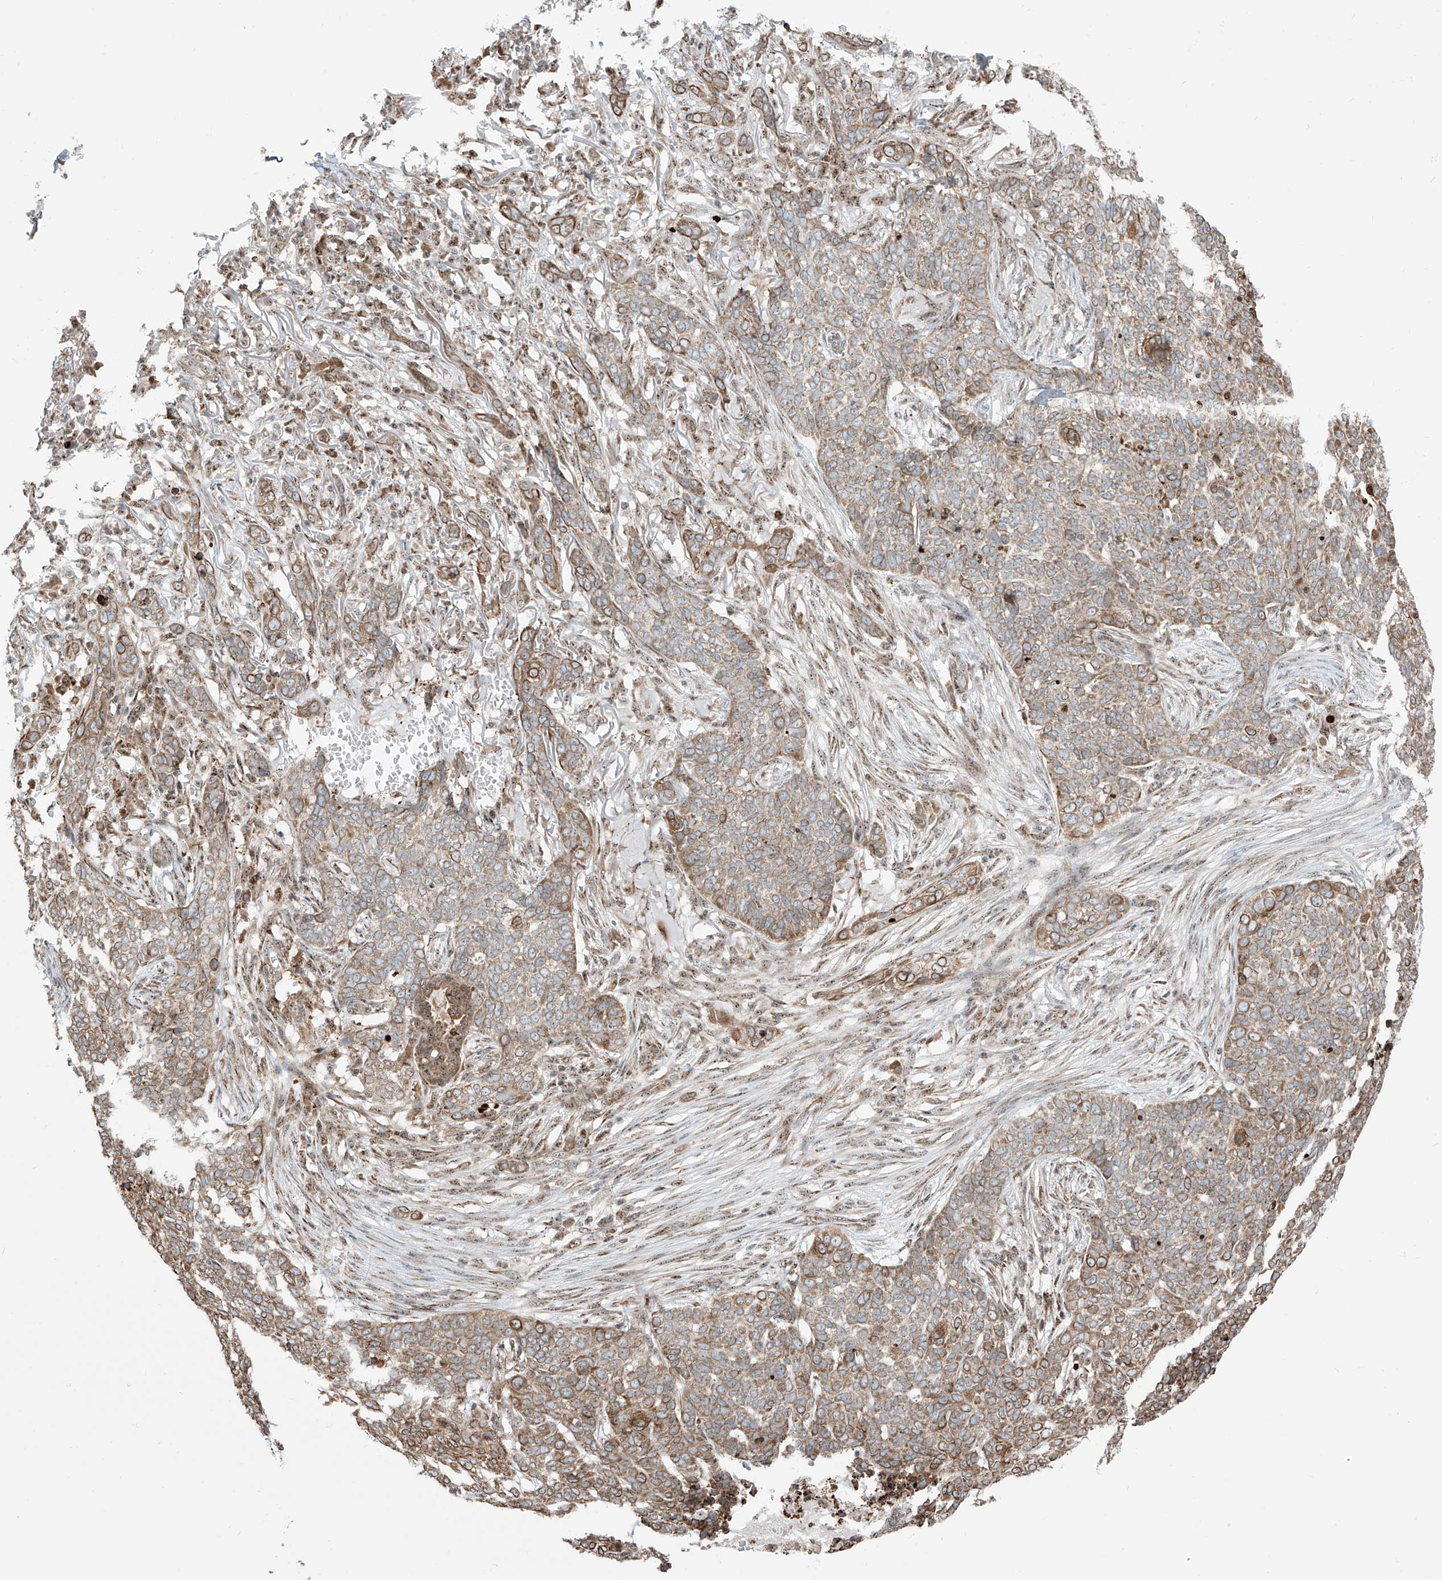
{"staining": {"intensity": "moderate", "quantity": "25%-75%", "location": "cytoplasmic/membranous"}, "tissue": "skin cancer", "cell_type": "Tumor cells", "image_type": "cancer", "snomed": [{"axis": "morphology", "description": "Basal cell carcinoma"}, {"axis": "topography", "description": "Skin"}], "caption": "The histopathology image displays a brown stain indicating the presence of a protein in the cytoplasmic/membranous of tumor cells in skin cancer (basal cell carcinoma).", "gene": "ZBTB8A", "patient": {"sex": "male", "age": 85}}